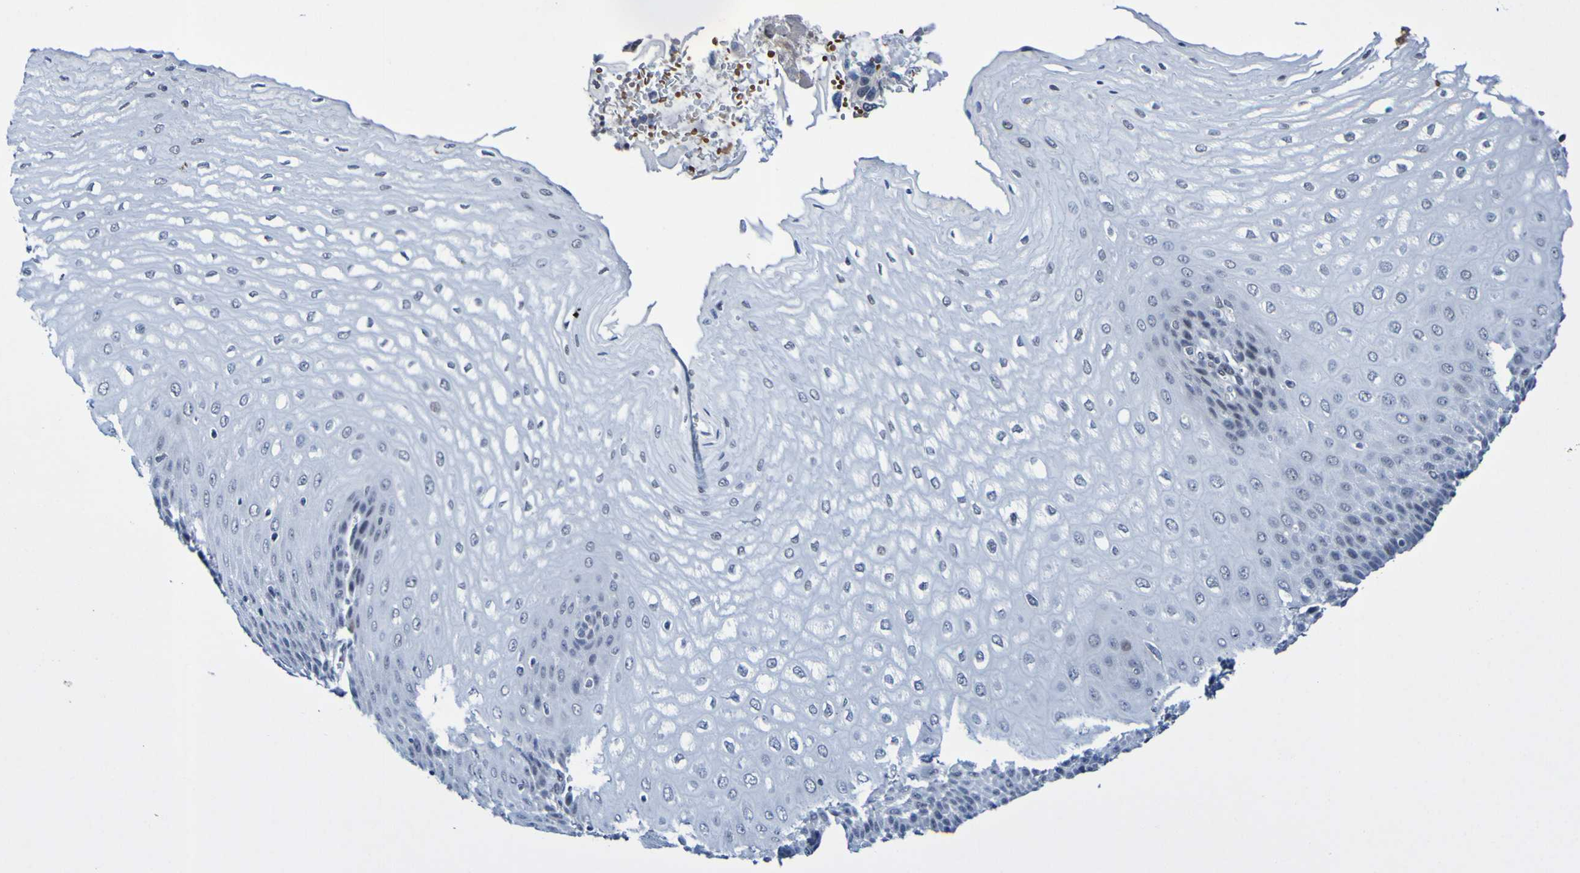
{"staining": {"intensity": "negative", "quantity": "none", "location": "none"}, "tissue": "esophagus", "cell_type": "Squamous epithelial cells", "image_type": "normal", "snomed": [{"axis": "morphology", "description": "Normal tissue, NOS"}, {"axis": "topography", "description": "Esophagus"}], "caption": "Squamous epithelial cells show no significant positivity in normal esophagus.", "gene": "PCGF1", "patient": {"sex": "male", "age": 54}}